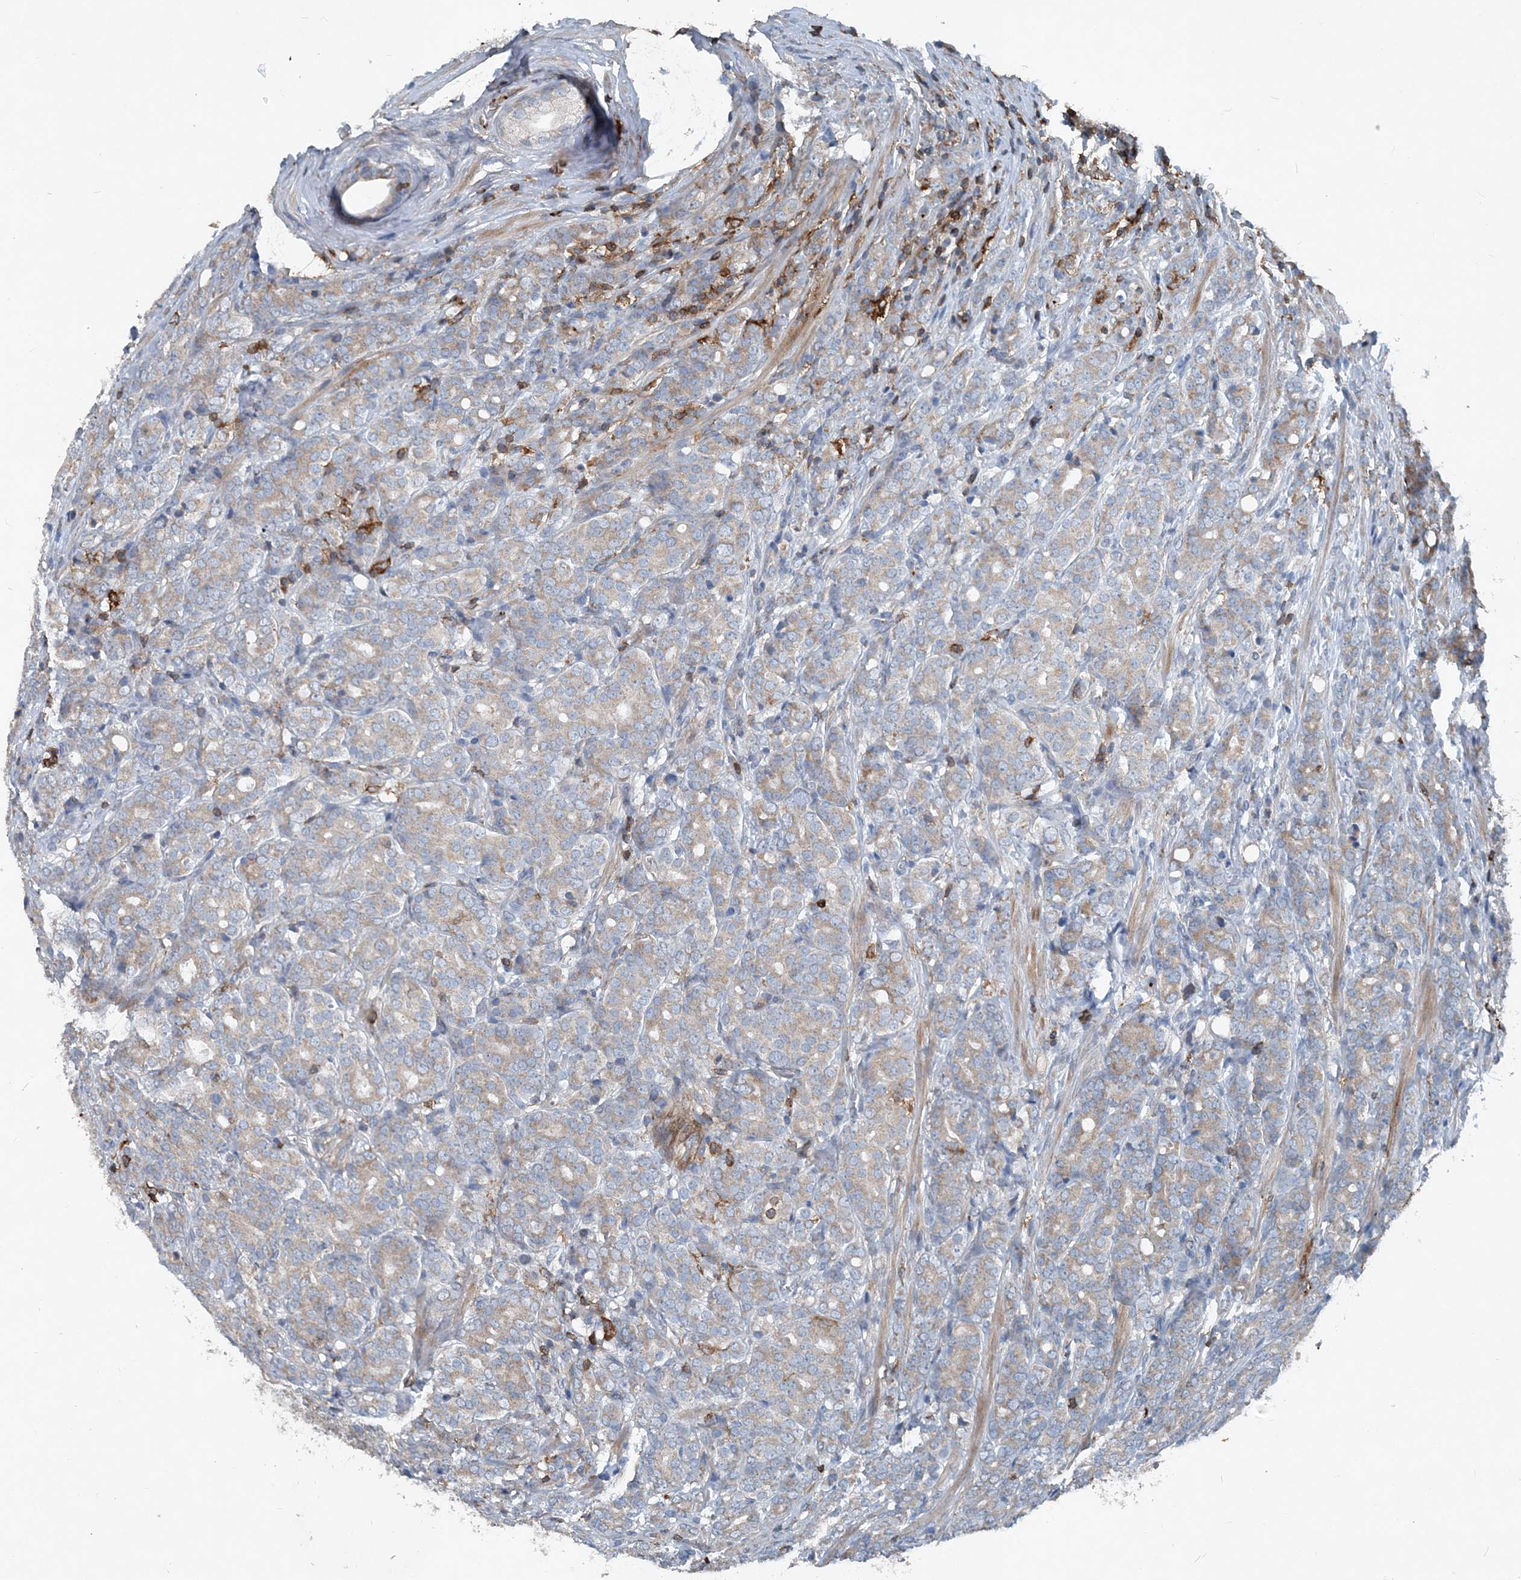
{"staining": {"intensity": "weak", "quantity": "25%-75%", "location": "cytoplasmic/membranous"}, "tissue": "prostate cancer", "cell_type": "Tumor cells", "image_type": "cancer", "snomed": [{"axis": "morphology", "description": "Adenocarcinoma, High grade"}, {"axis": "topography", "description": "Prostate"}], "caption": "Prostate cancer tissue shows weak cytoplasmic/membranous expression in about 25%-75% of tumor cells", "gene": "DGUOK", "patient": {"sex": "male", "age": 62}}